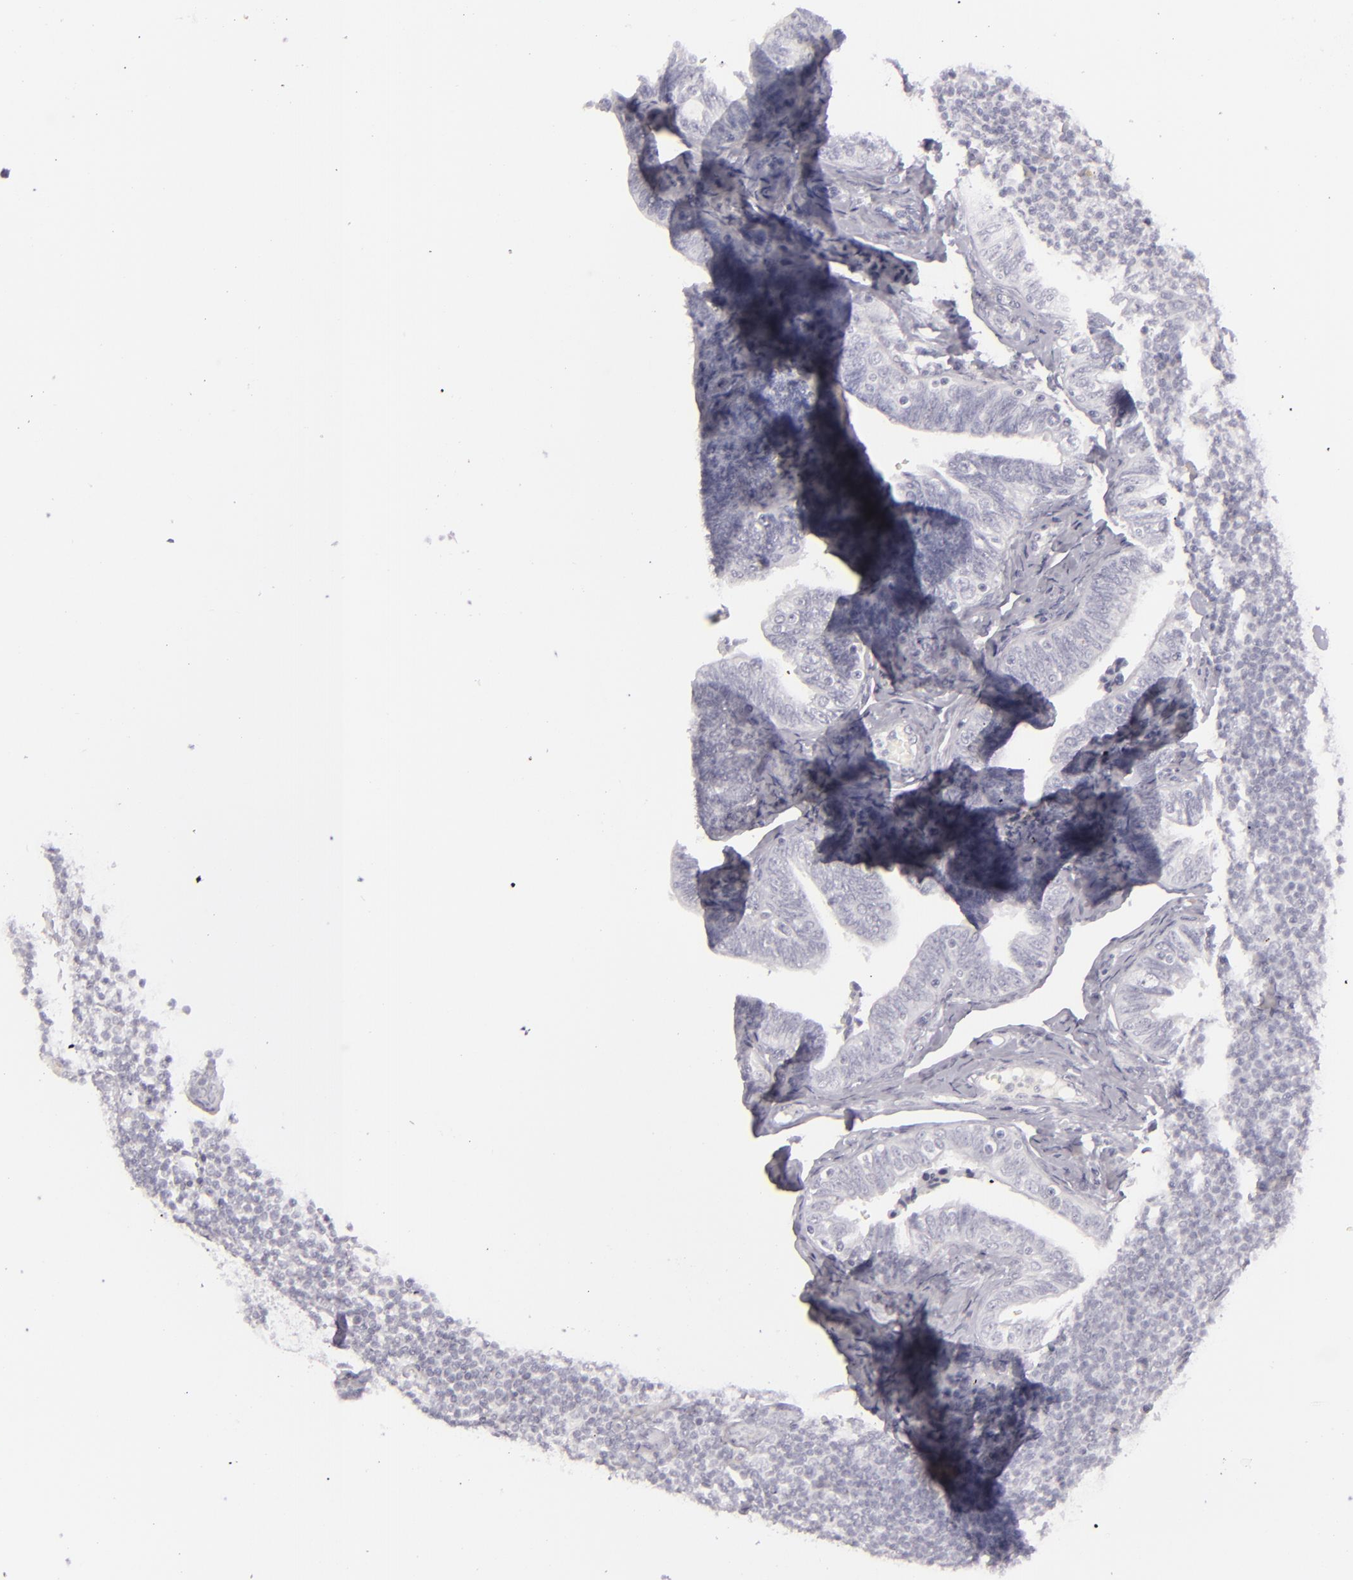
{"staining": {"intensity": "negative", "quantity": "none", "location": "none"}, "tissue": "fallopian tube", "cell_type": "Glandular cells", "image_type": "normal", "snomed": [{"axis": "morphology", "description": "Normal tissue, NOS"}, {"axis": "topography", "description": "Fallopian tube"}, {"axis": "topography", "description": "Ovary"}], "caption": "This histopathology image is of unremarkable fallopian tube stained with immunohistochemistry (IHC) to label a protein in brown with the nuclei are counter-stained blue. There is no staining in glandular cells. The staining is performed using DAB (3,3'-diaminobenzidine) brown chromogen with nuclei counter-stained in using hematoxylin.", "gene": "CDX2", "patient": {"sex": "female", "age": 69}}